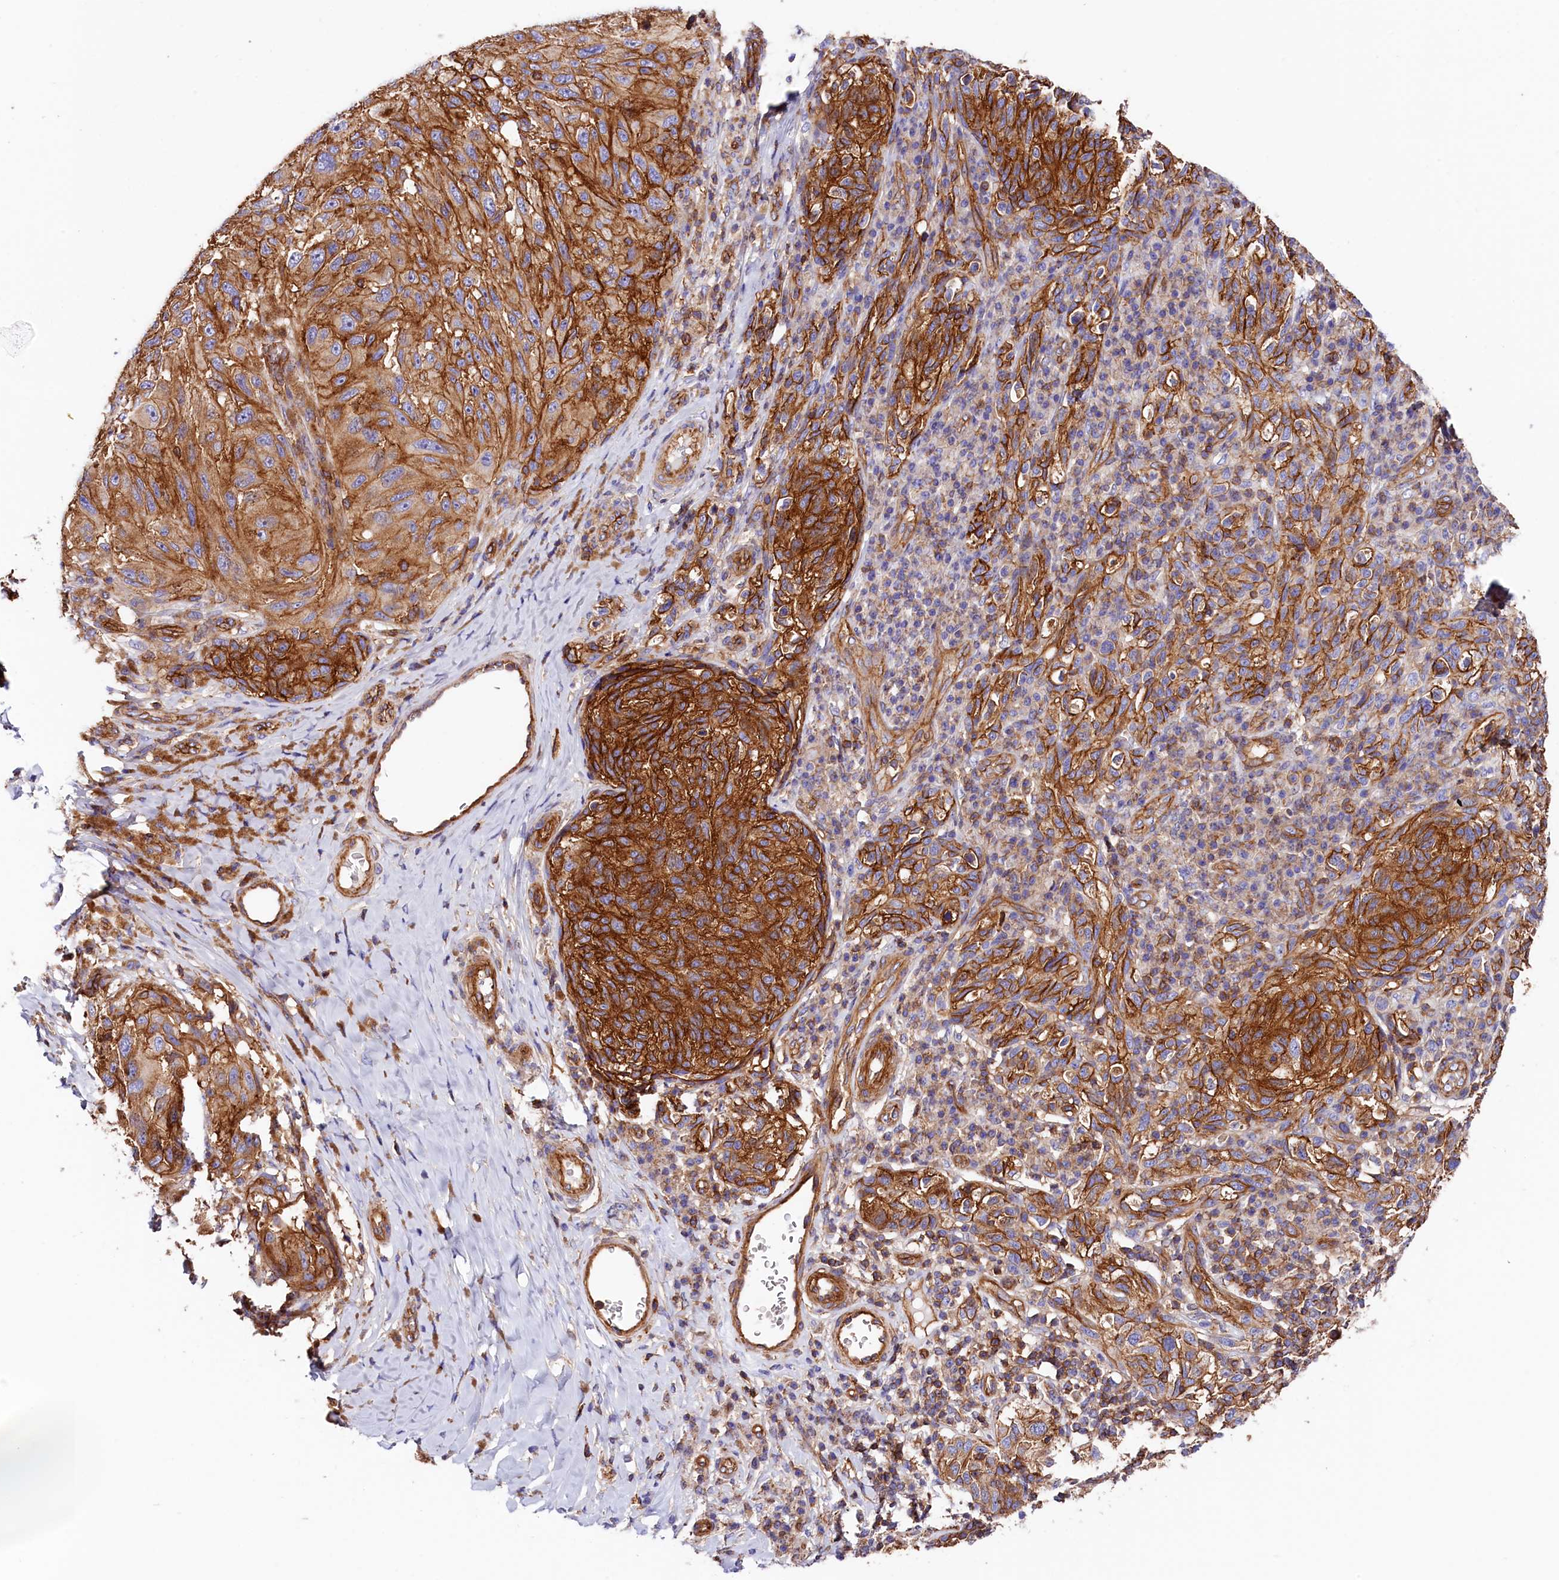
{"staining": {"intensity": "strong", "quantity": ">75%", "location": "cytoplasmic/membranous"}, "tissue": "melanoma", "cell_type": "Tumor cells", "image_type": "cancer", "snomed": [{"axis": "morphology", "description": "Malignant melanoma, NOS"}, {"axis": "topography", "description": "Skin"}], "caption": "A brown stain labels strong cytoplasmic/membranous staining of a protein in malignant melanoma tumor cells.", "gene": "ATP2B4", "patient": {"sex": "female", "age": 73}}